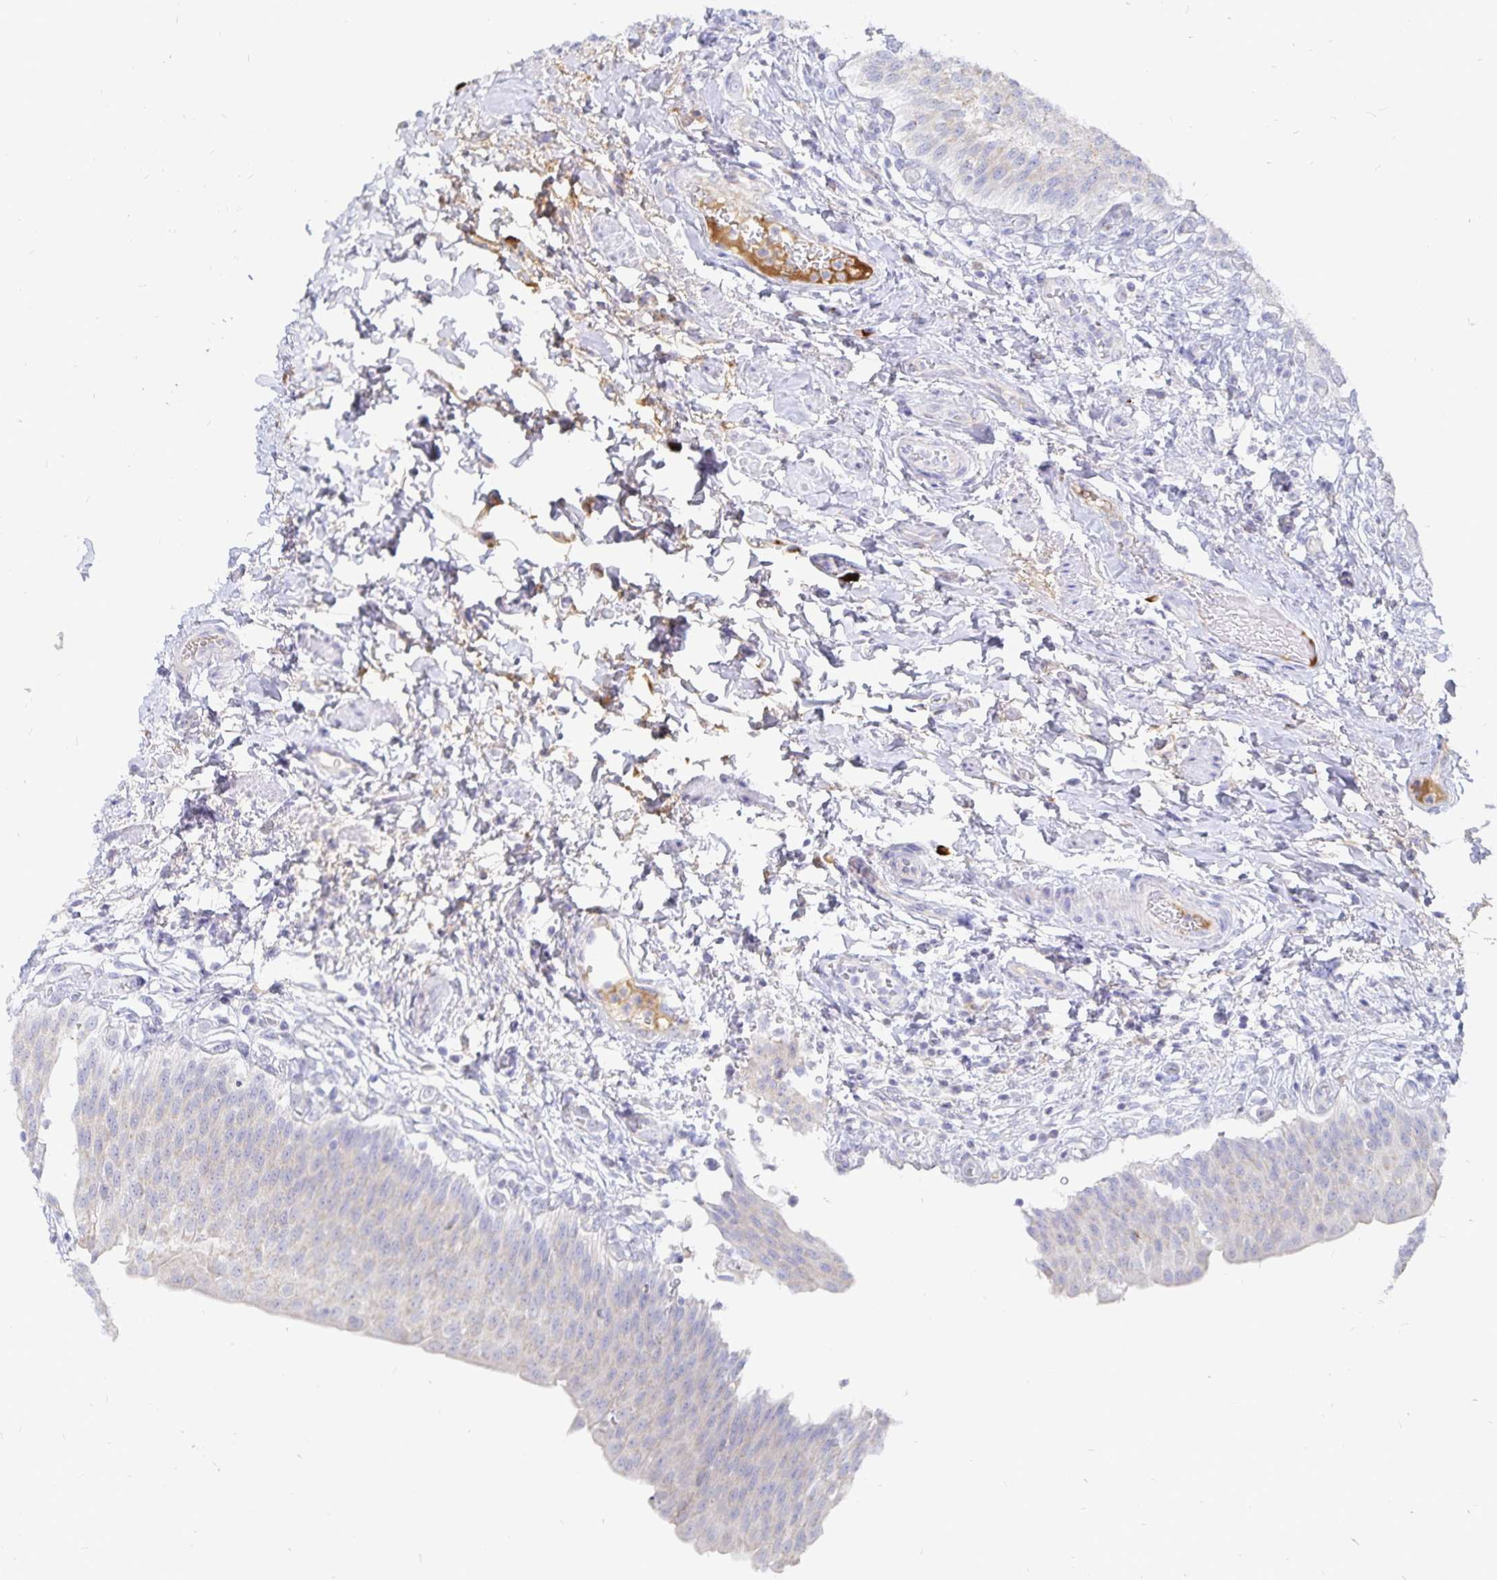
{"staining": {"intensity": "negative", "quantity": "none", "location": "none"}, "tissue": "urinary bladder", "cell_type": "Urothelial cells", "image_type": "normal", "snomed": [{"axis": "morphology", "description": "Normal tissue, NOS"}, {"axis": "topography", "description": "Urinary bladder"}, {"axis": "topography", "description": "Peripheral nerve tissue"}], "caption": "DAB (3,3'-diaminobenzidine) immunohistochemical staining of normal urinary bladder shows no significant expression in urothelial cells. Brightfield microscopy of immunohistochemistry stained with DAB (3,3'-diaminobenzidine) (brown) and hematoxylin (blue), captured at high magnification.", "gene": "PKHD1", "patient": {"sex": "female", "age": 60}}